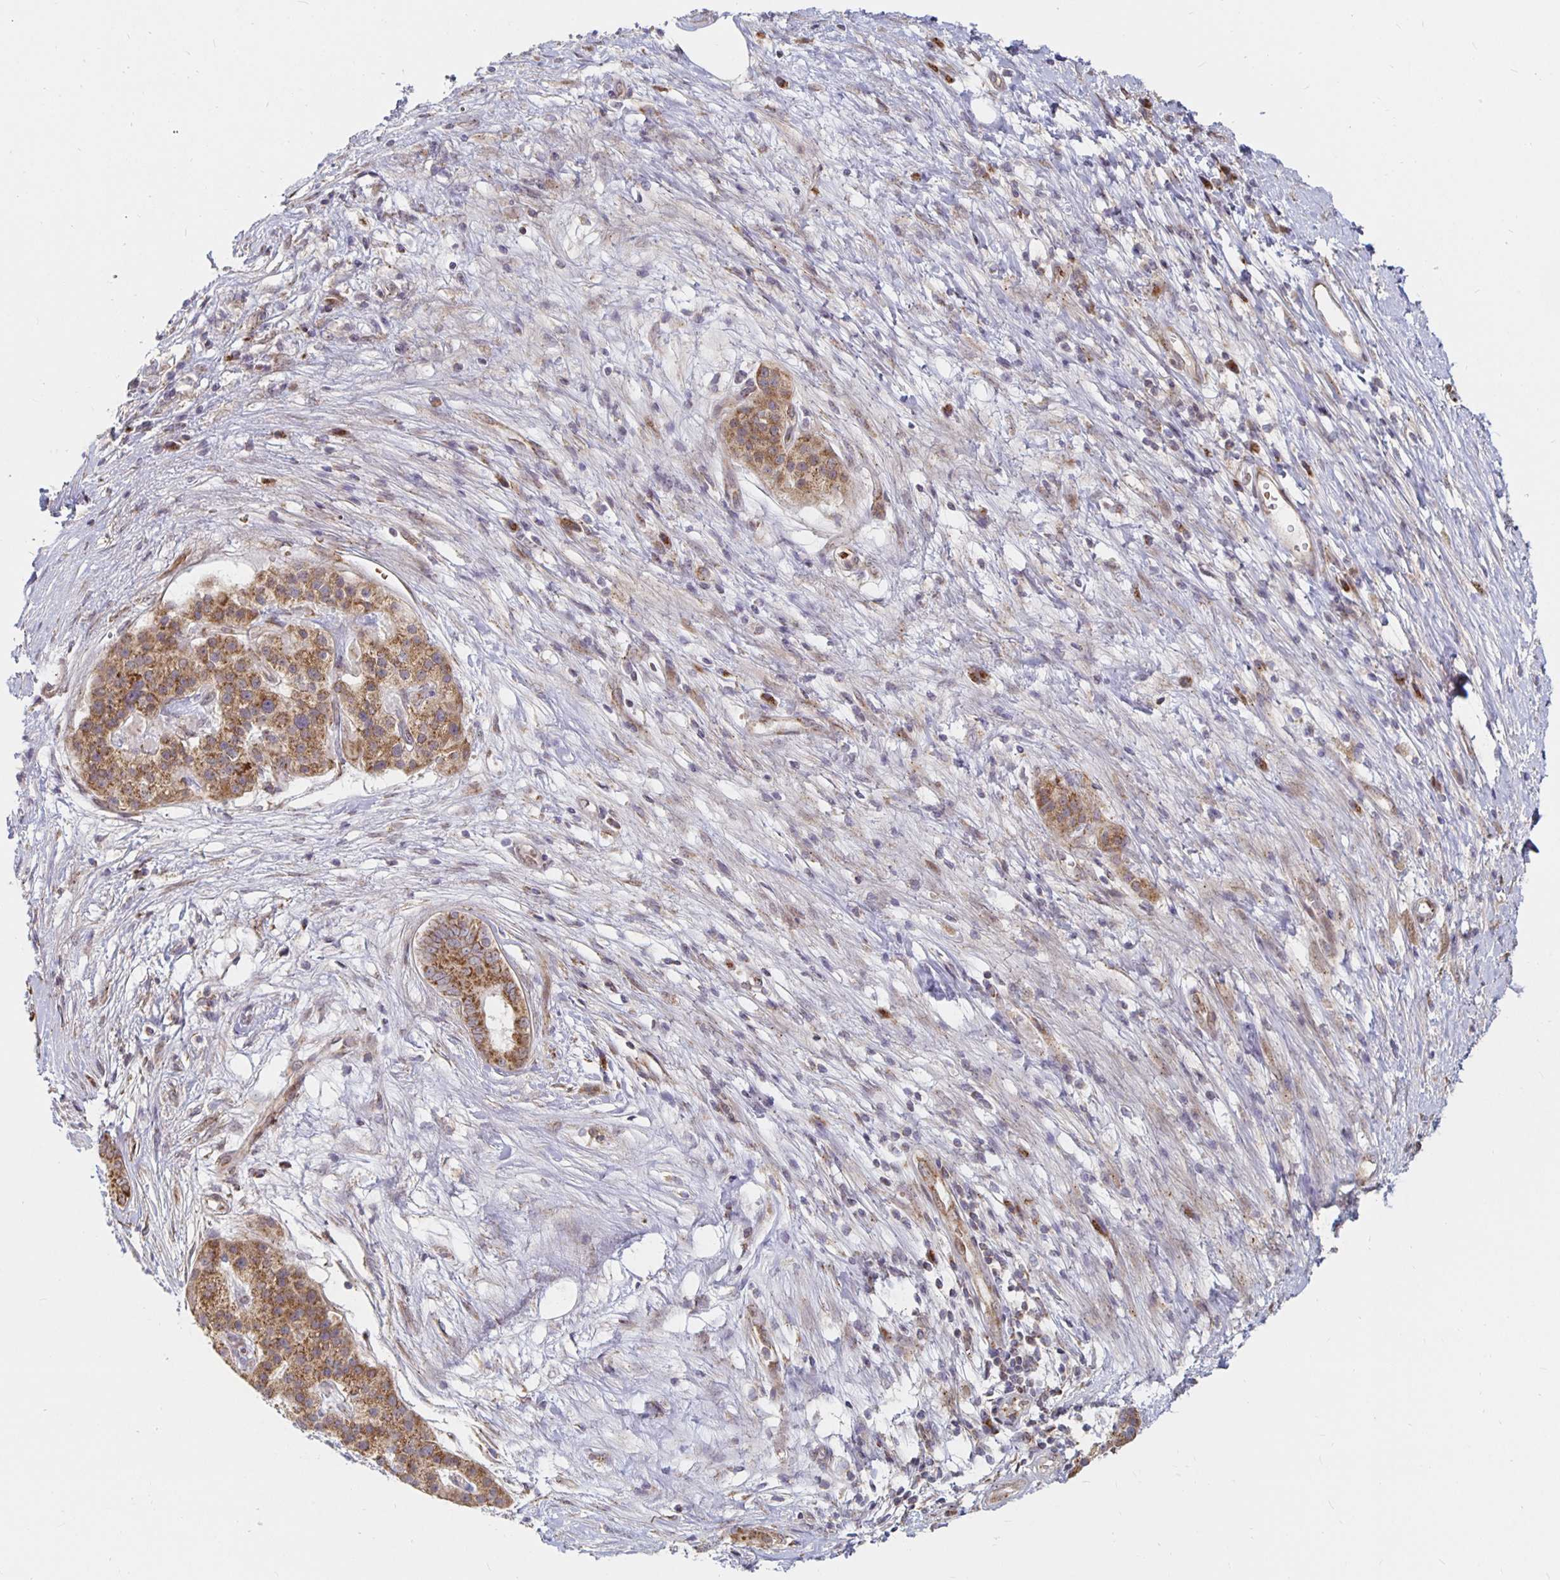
{"staining": {"intensity": "moderate", "quantity": ">75%", "location": "cytoplasmic/membranous"}, "tissue": "pancreatic cancer", "cell_type": "Tumor cells", "image_type": "cancer", "snomed": [{"axis": "morphology", "description": "Adenocarcinoma, NOS"}, {"axis": "topography", "description": "Pancreas"}], "caption": "Tumor cells reveal moderate cytoplasmic/membranous staining in about >75% of cells in pancreatic adenocarcinoma. The staining was performed using DAB to visualize the protein expression in brown, while the nuclei were stained in blue with hematoxylin (Magnification: 20x).", "gene": "MRPL28", "patient": {"sex": "male", "age": 63}}